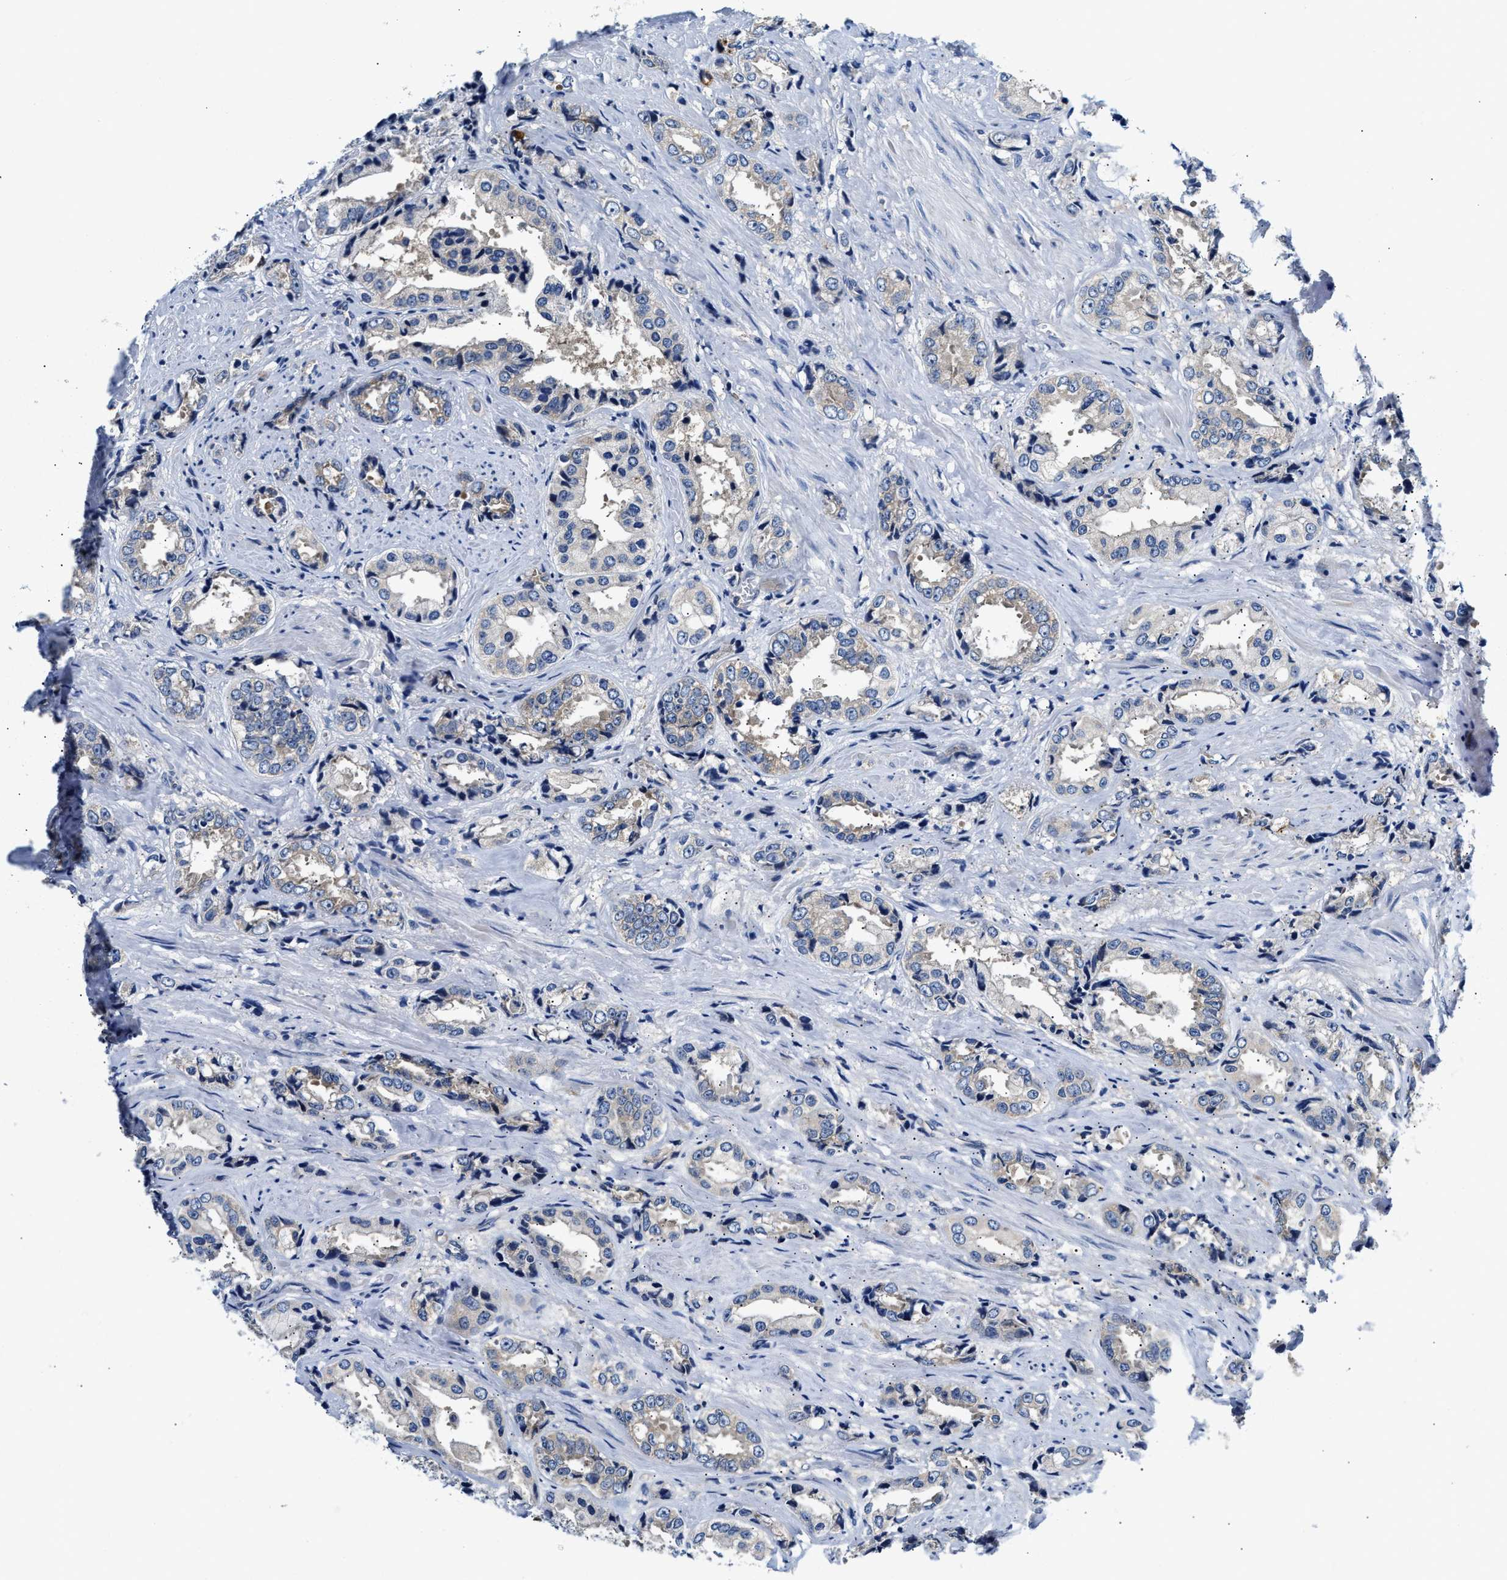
{"staining": {"intensity": "negative", "quantity": "none", "location": "none"}, "tissue": "prostate cancer", "cell_type": "Tumor cells", "image_type": "cancer", "snomed": [{"axis": "morphology", "description": "Adenocarcinoma, High grade"}, {"axis": "topography", "description": "Prostate"}], "caption": "Immunohistochemistry (IHC) histopathology image of neoplastic tissue: prostate cancer (adenocarcinoma (high-grade)) stained with DAB exhibits no significant protein staining in tumor cells.", "gene": "FAM185A", "patient": {"sex": "male", "age": 61}}